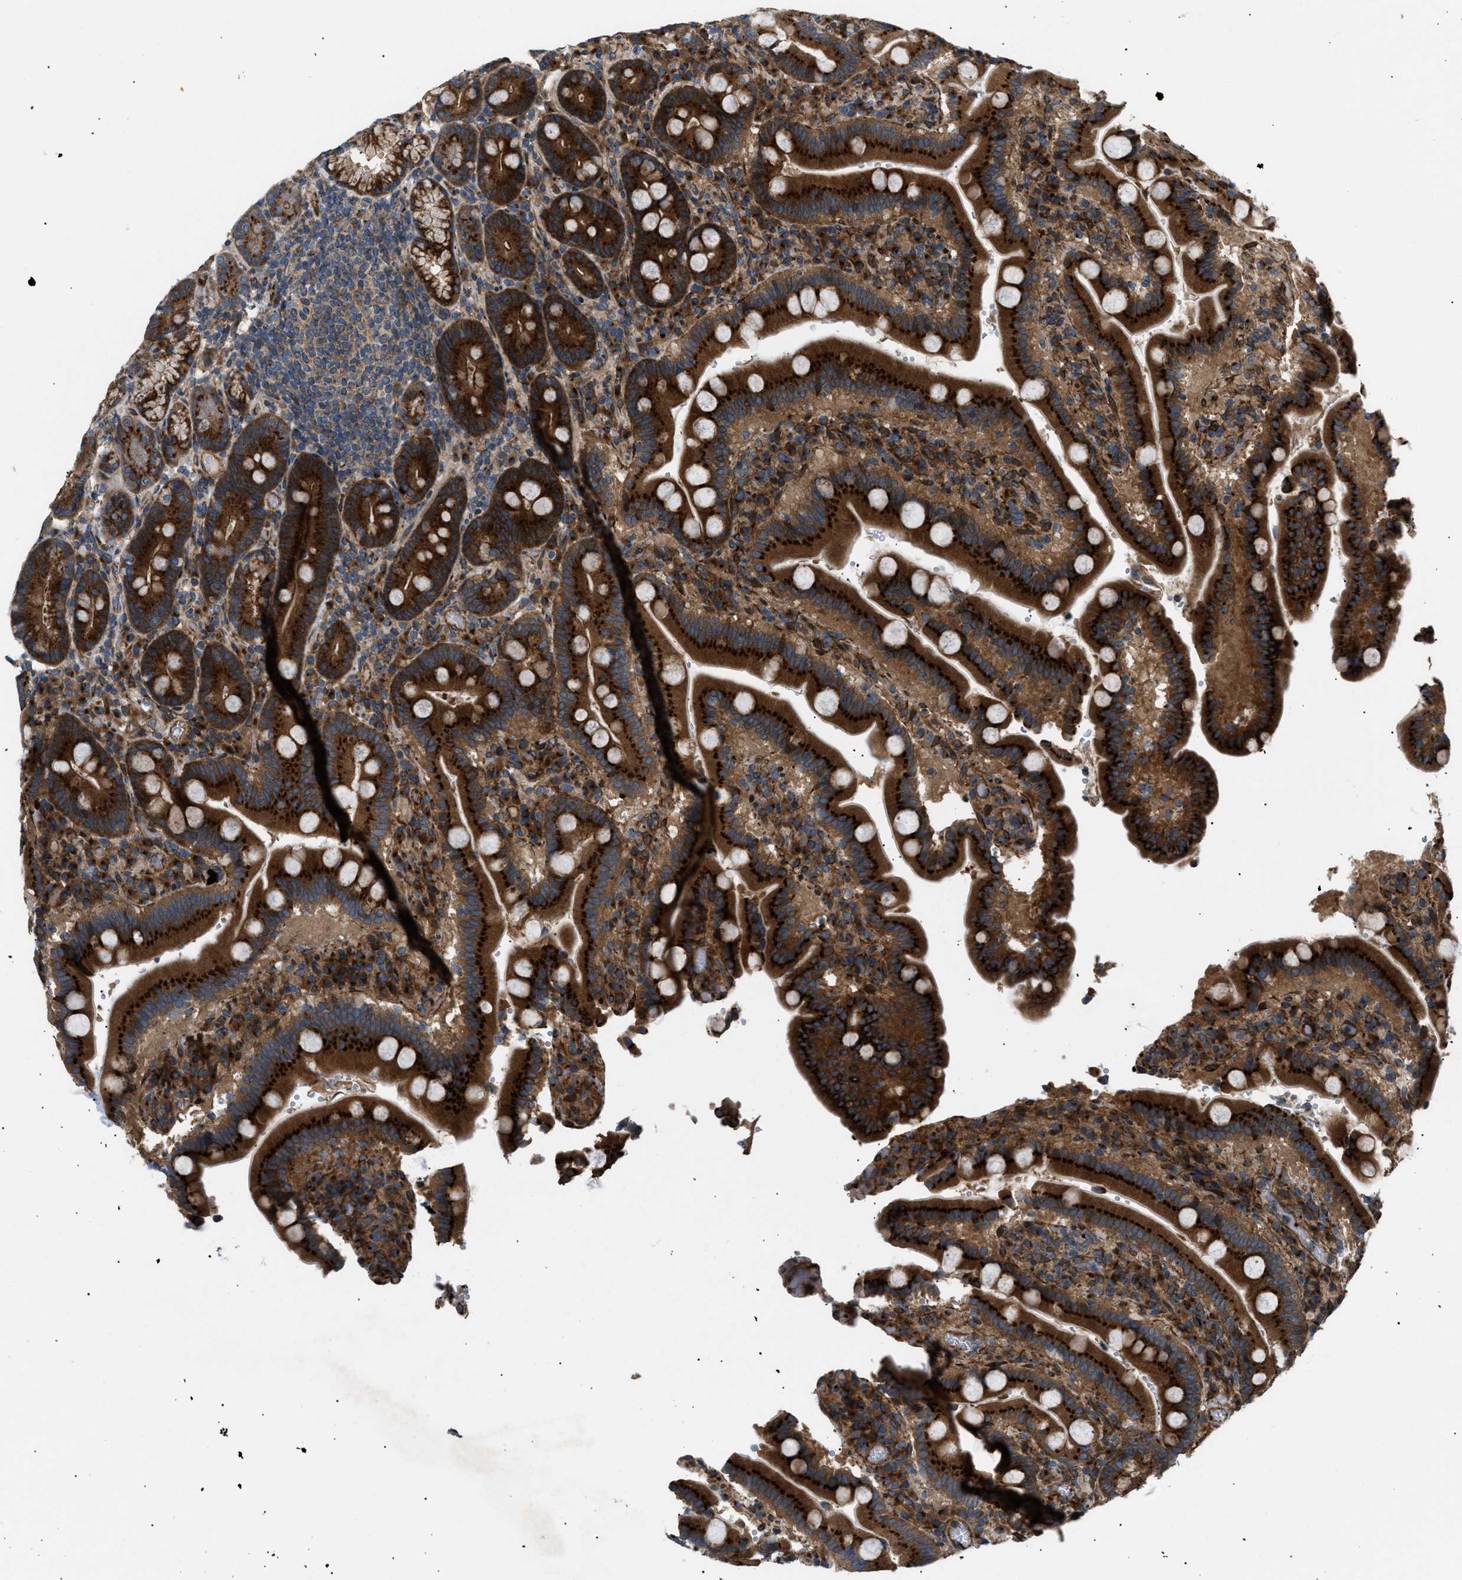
{"staining": {"intensity": "strong", "quantity": ">75%", "location": "cytoplasmic/membranous"}, "tissue": "duodenum", "cell_type": "Glandular cells", "image_type": "normal", "snomed": [{"axis": "morphology", "description": "Normal tissue, NOS"}, {"axis": "topography", "description": "Small intestine, NOS"}], "caption": "Strong cytoplasmic/membranous protein positivity is appreciated in about >75% of glandular cells in duodenum.", "gene": "LYSMD3", "patient": {"sex": "female", "age": 71}}